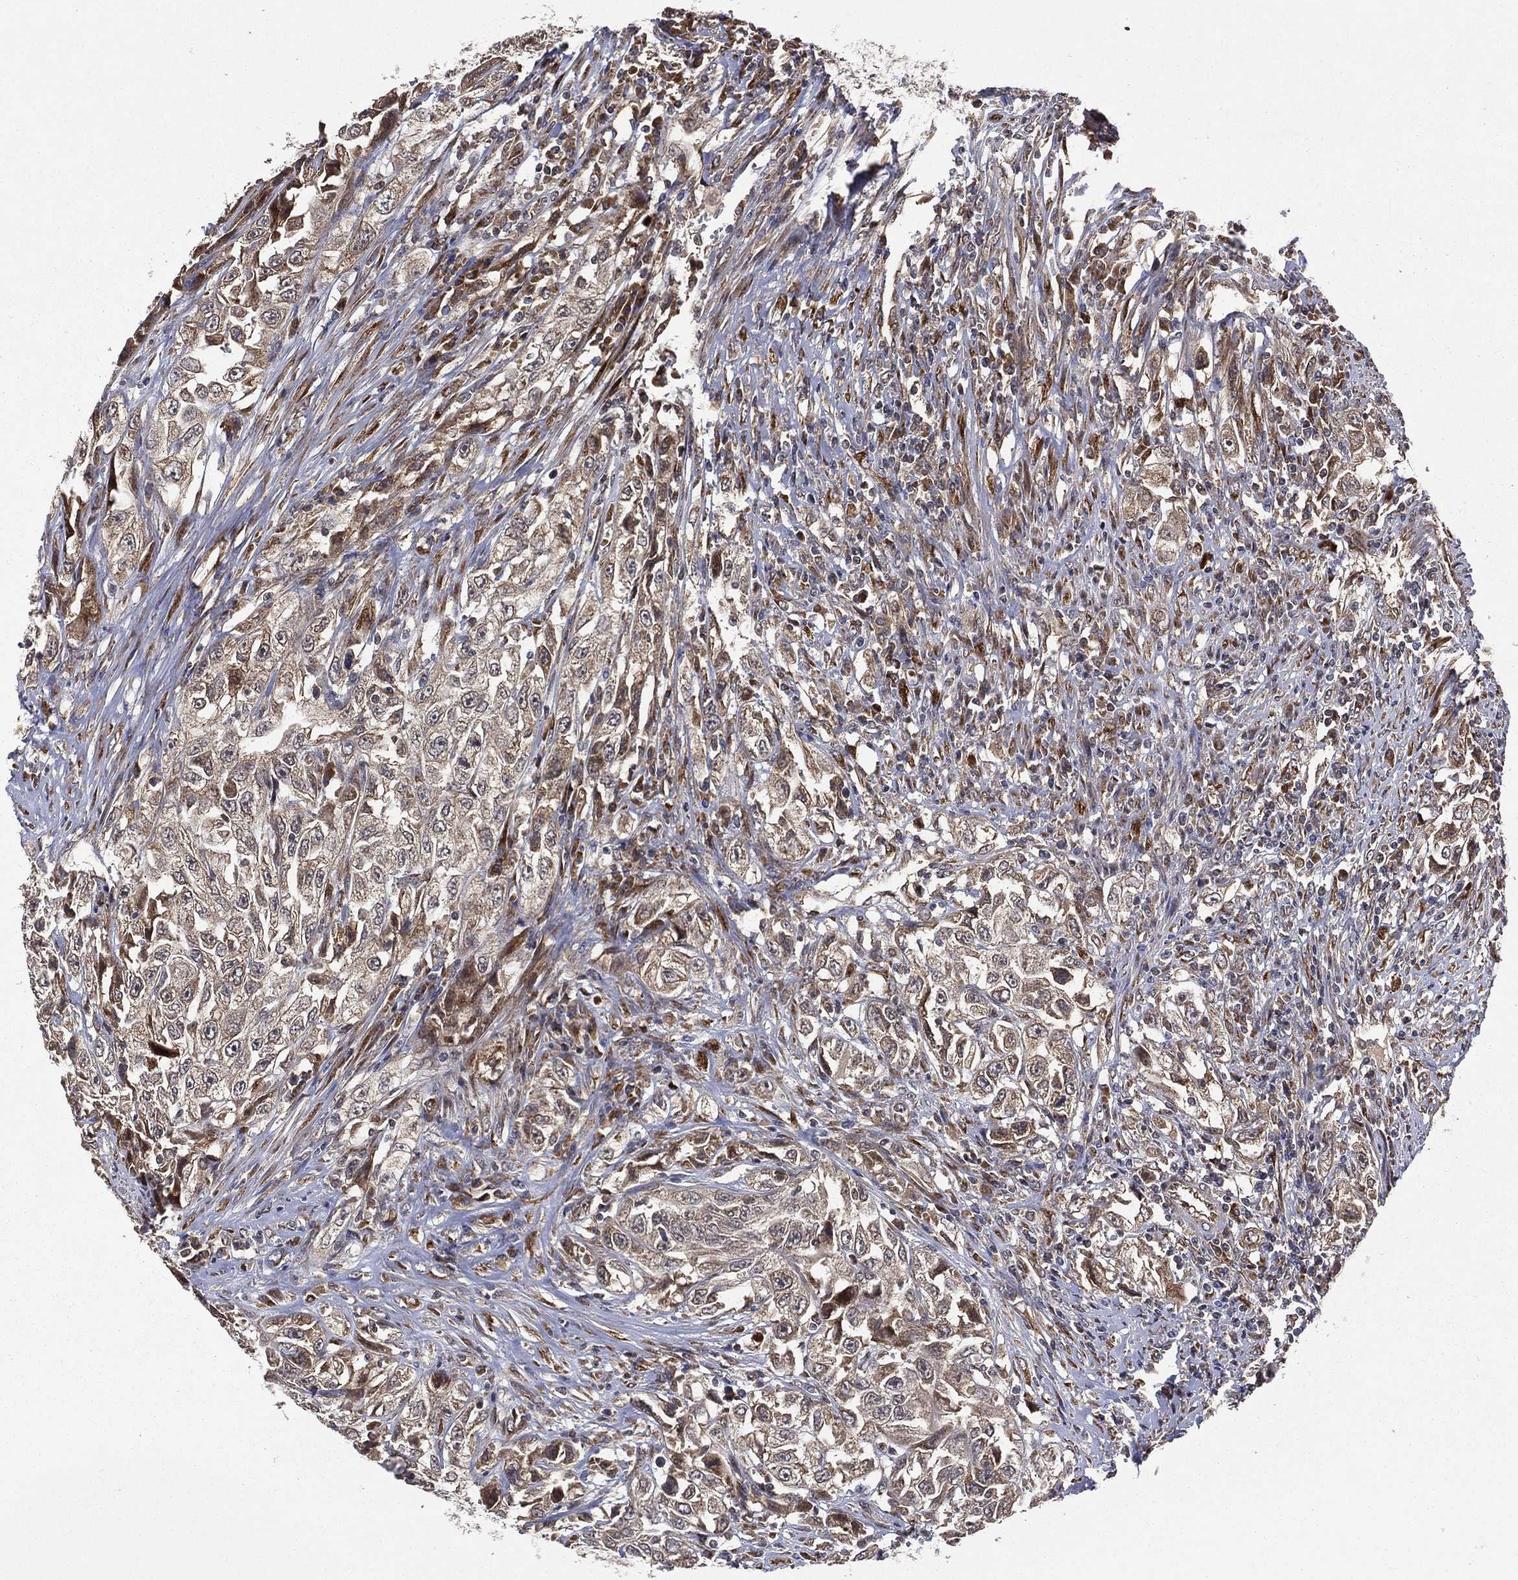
{"staining": {"intensity": "moderate", "quantity": "<25%", "location": "cytoplasmic/membranous"}, "tissue": "urothelial cancer", "cell_type": "Tumor cells", "image_type": "cancer", "snomed": [{"axis": "morphology", "description": "Urothelial carcinoma, High grade"}, {"axis": "topography", "description": "Urinary bladder"}], "caption": "Immunohistochemistry micrograph of neoplastic tissue: urothelial cancer stained using immunohistochemistry reveals low levels of moderate protein expression localized specifically in the cytoplasmic/membranous of tumor cells, appearing as a cytoplasmic/membranous brown color.", "gene": "RAB11FIP4", "patient": {"sex": "female", "age": 56}}